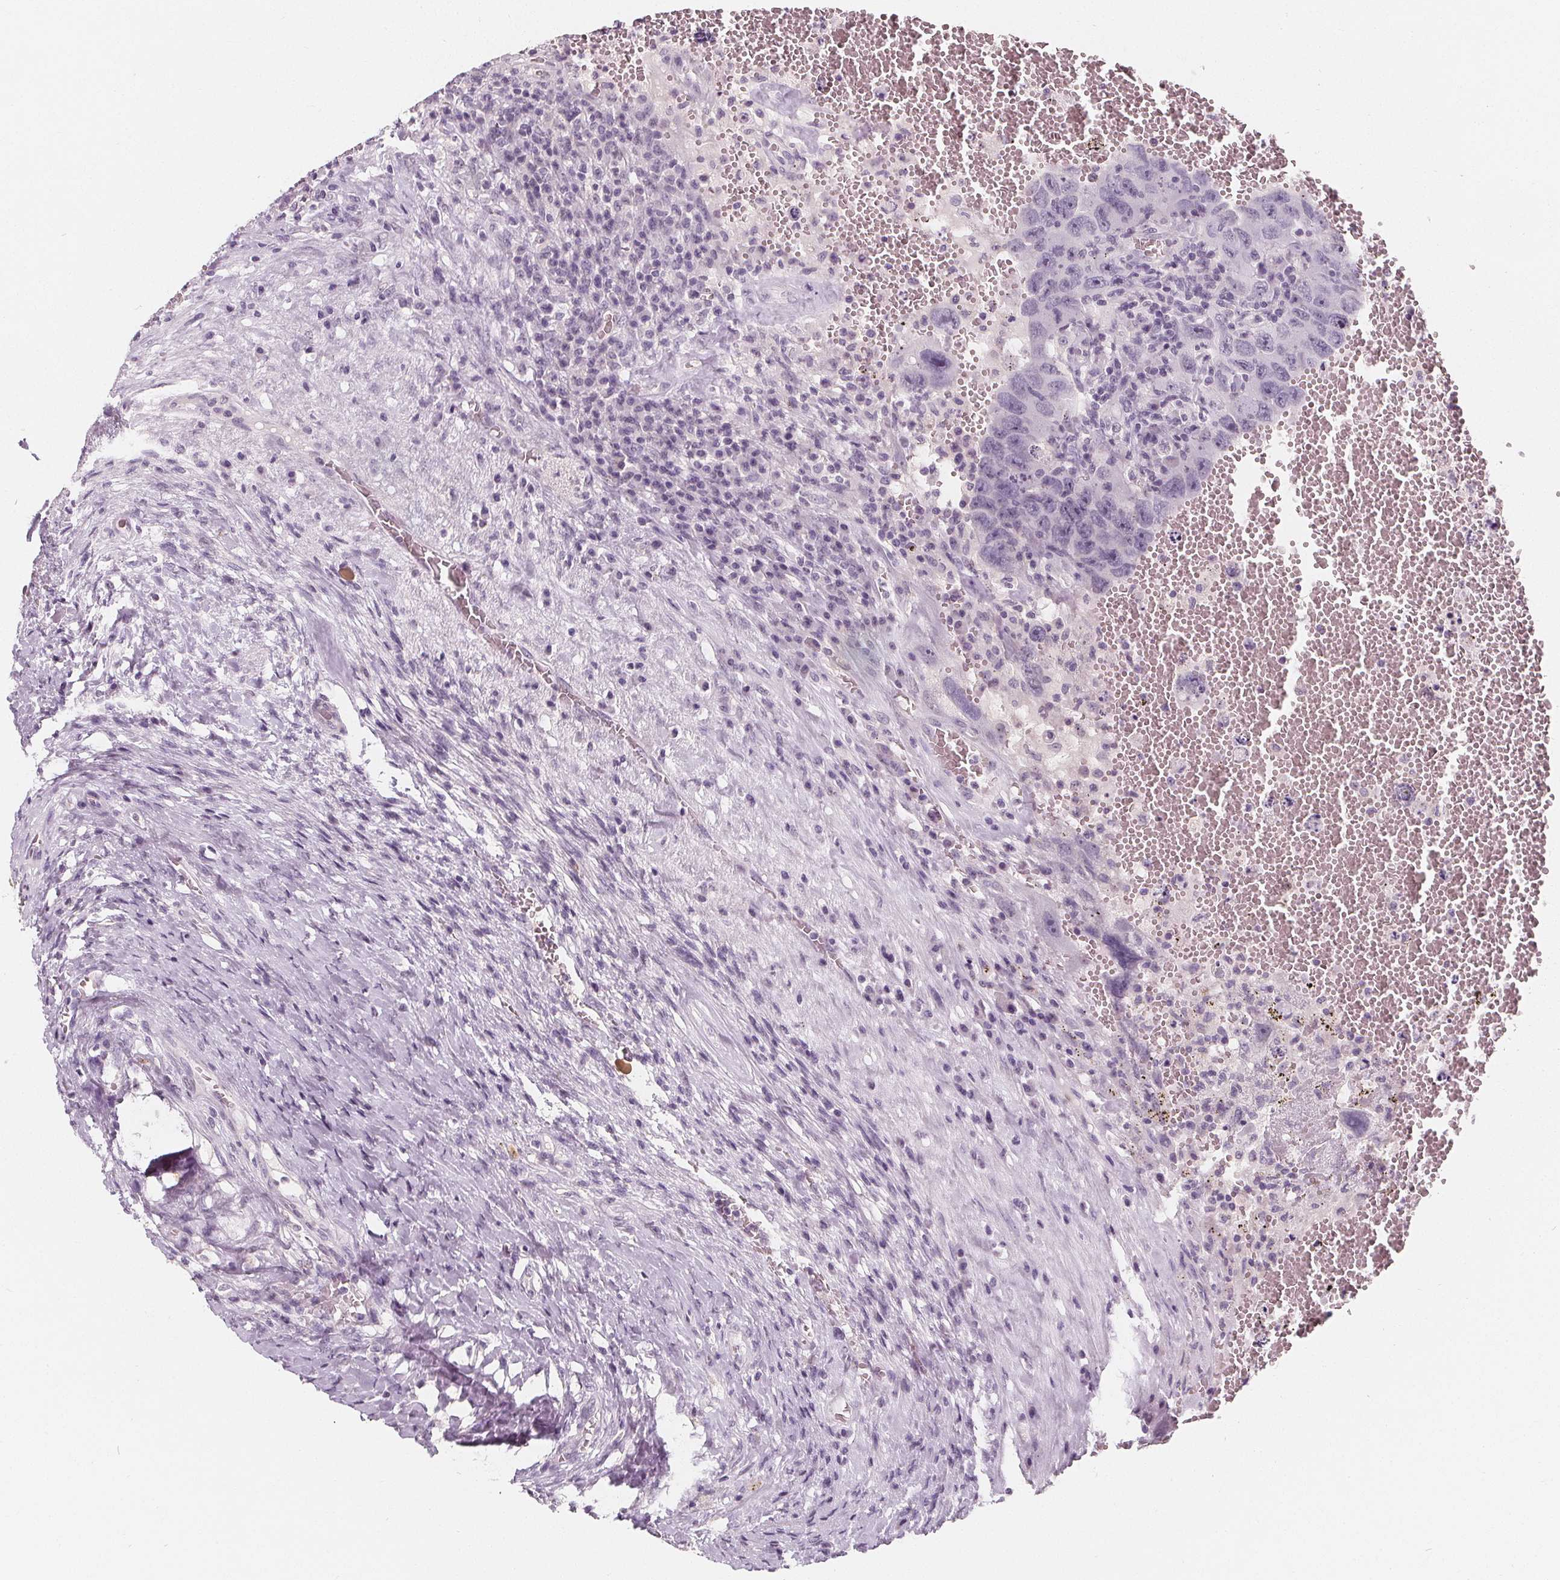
{"staining": {"intensity": "negative", "quantity": "none", "location": "none"}, "tissue": "testis cancer", "cell_type": "Tumor cells", "image_type": "cancer", "snomed": [{"axis": "morphology", "description": "Carcinoma, Embryonal, NOS"}, {"axis": "topography", "description": "Testis"}], "caption": "The immunohistochemistry (IHC) histopathology image has no significant expression in tumor cells of testis cancer tissue.", "gene": "DBX2", "patient": {"sex": "male", "age": 26}}